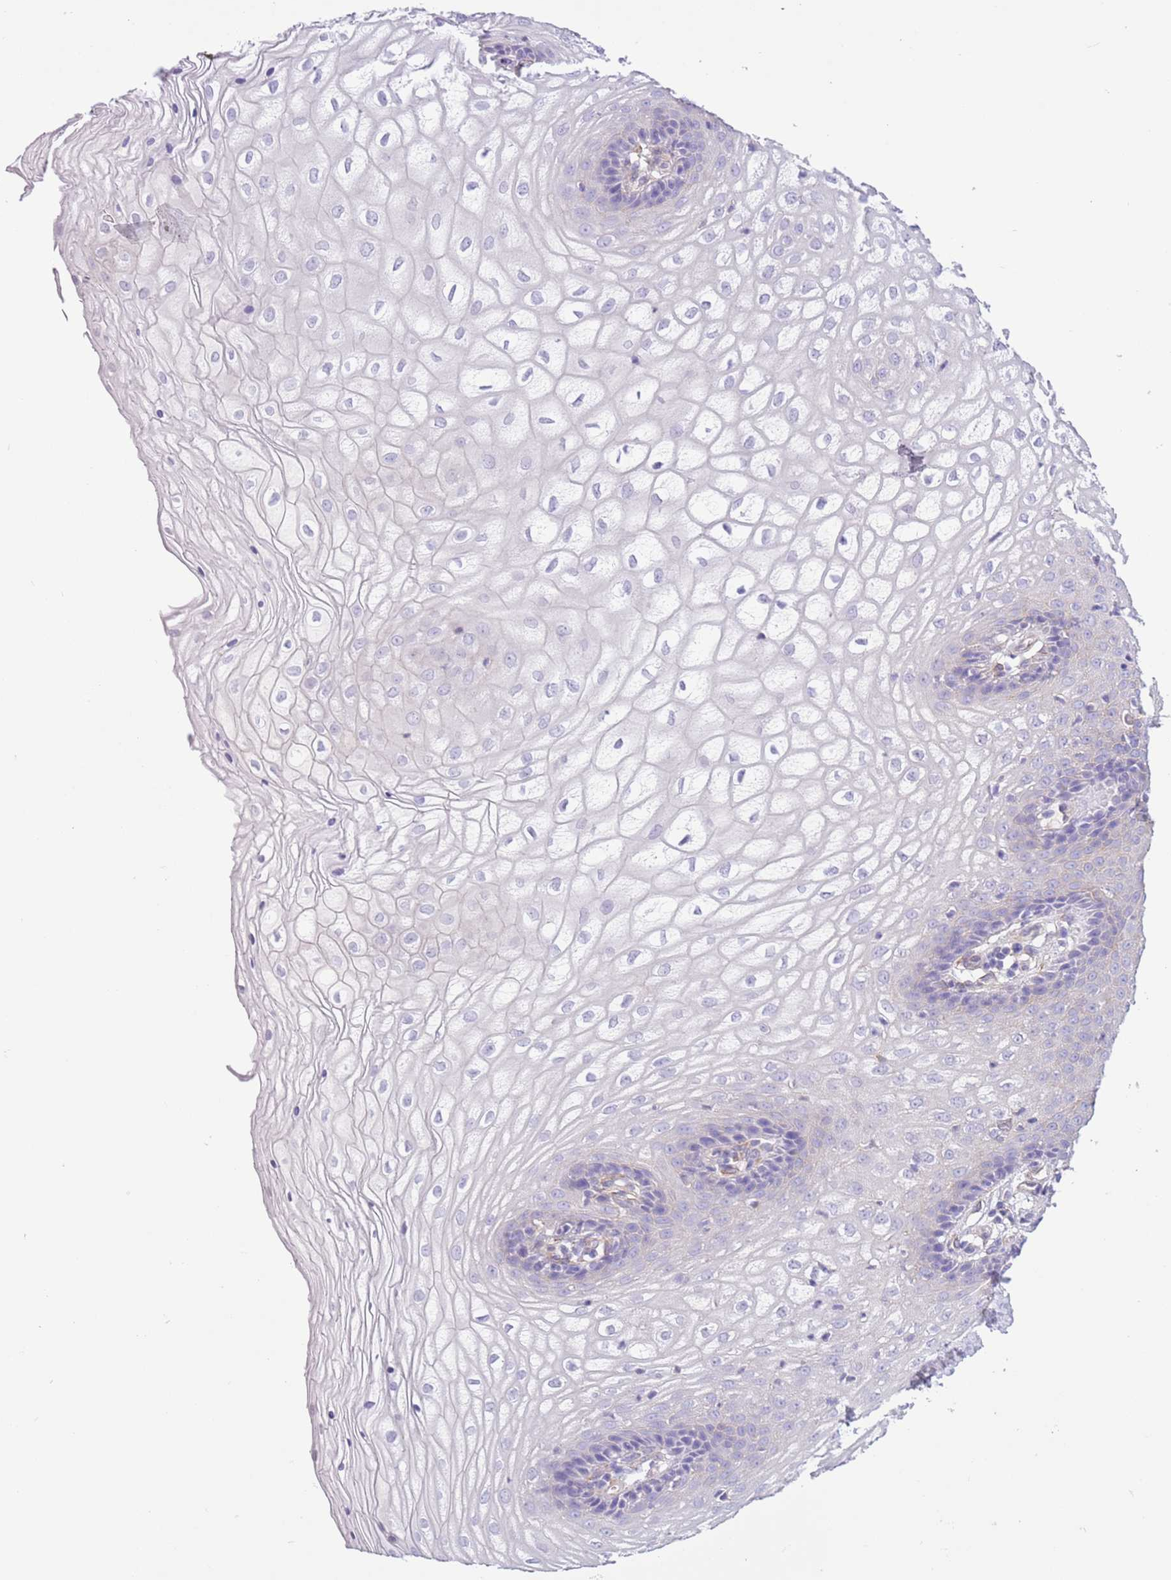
{"staining": {"intensity": "negative", "quantity": "none", "location": "none"}, "tissue": "vagina", "cell_type": "Squamous epithelial cells", "image_type": "normal", "snomed": [{"axis": "morphology", "description": "Normal tissue, NOS"}, {"axis": "topography", "description": "Vagina"}], "caption": "Immunohistochemistry (IHC) of unremarkable human vagina reveals no staining in squamous epithelial cells.", "gene": "RBP3", "patient": {"sex": "female", "age": 34}}